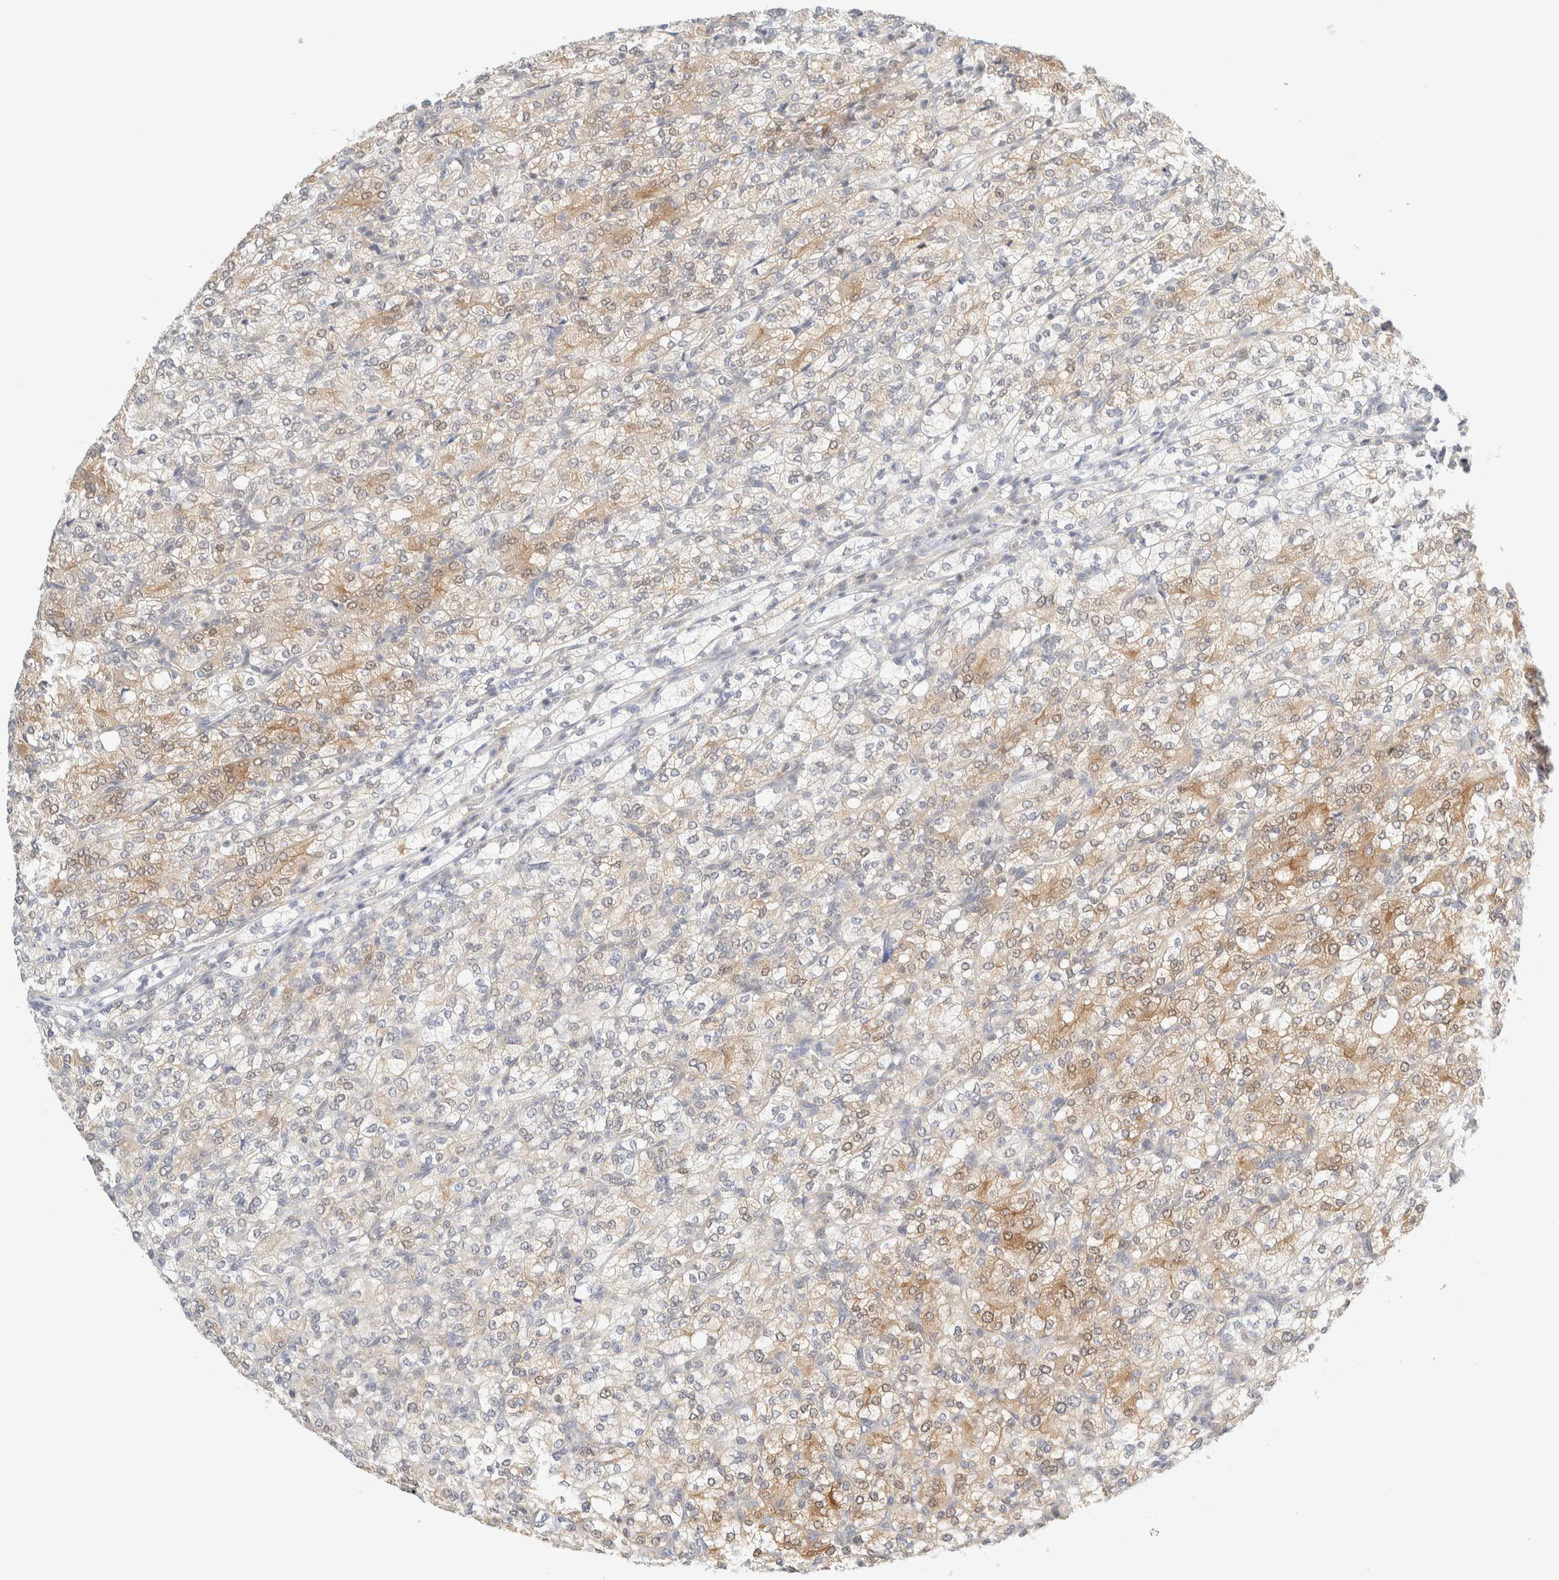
{"staining": {"intensity": "moderate", "quantity": "25%-75%", "location": "cytoplasmic/membranous"}, "tissue": "renal cancer", "cell_type": "Tumor cells", "image_type": "cancer", "snomed": [{"axis": "morphology", "description": "Adenocarcinoma, NOS"}, {"axis": "topography", "description": "Kidney"}], "caption": "An immunohistochemistry photomicrograph of tumor tissue is shown. Protein staining in brown shows moderate cytoplasmic/membranous positivity in adenocarcinoma (renal) within tumor cells.", "gene": "PCYT2", "patient": {"sex": "male", "age": 77}}